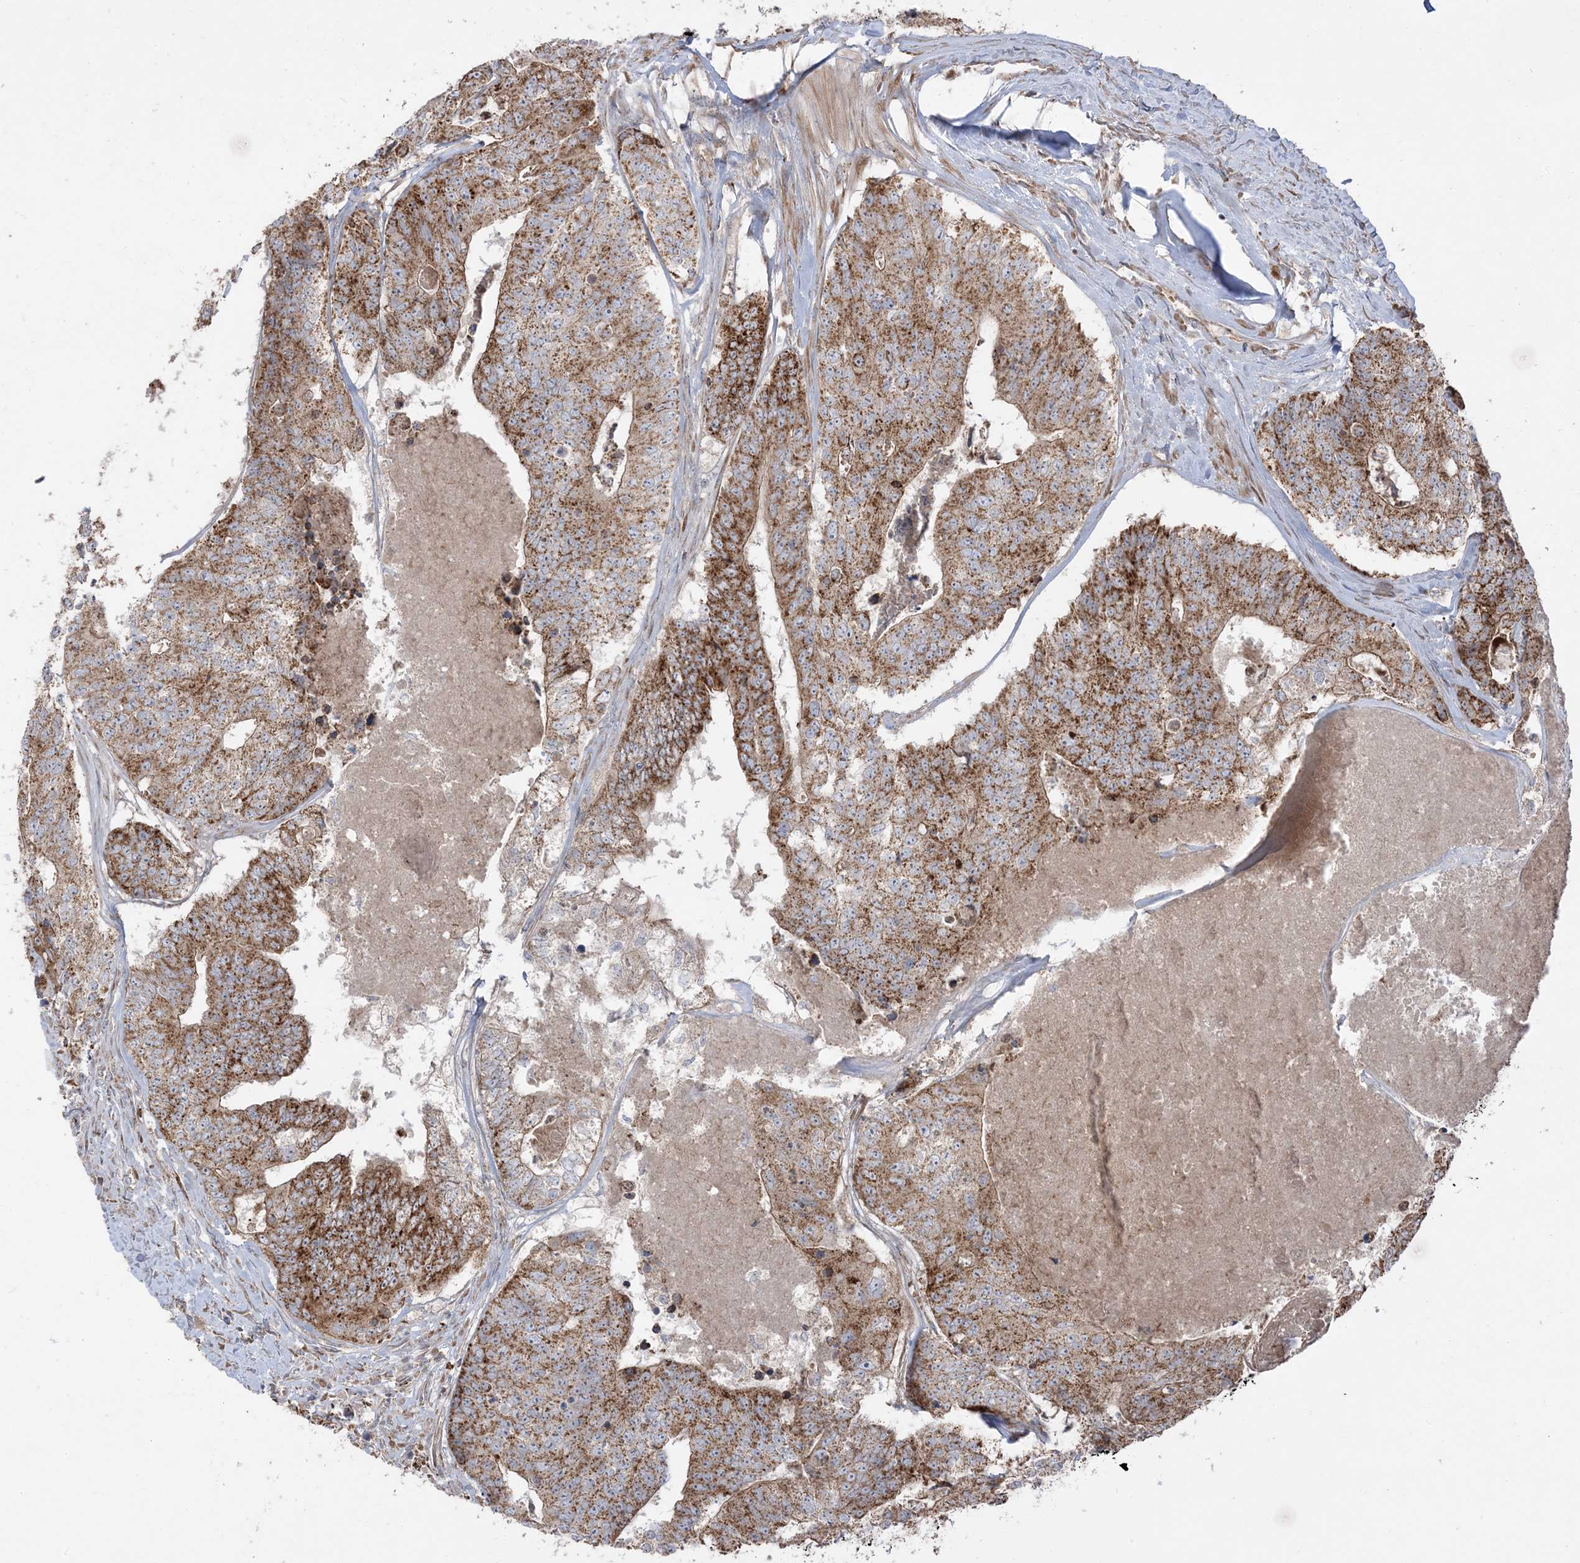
{"staining": {"intensity": "strong", "quantity": ">75%", "location": "cytoplasmic/membranous"}, "tissue": "colorectal cancer", "cell_type": "Tumor cells", "image_type": "cancer", "snomed": [{"axis": "morphology", "description": "Adenocarcinoma, NOS"}, {"axis": "topography", "description": "Colon"}], "caption": "The micrograph shows staining of colorectal cancer, revealing strong cytoplasmic/membranous protein staining (brown color) within tumor cells.", "gene": "AARS2", "patient": {"sex": "female", "age": 67}}